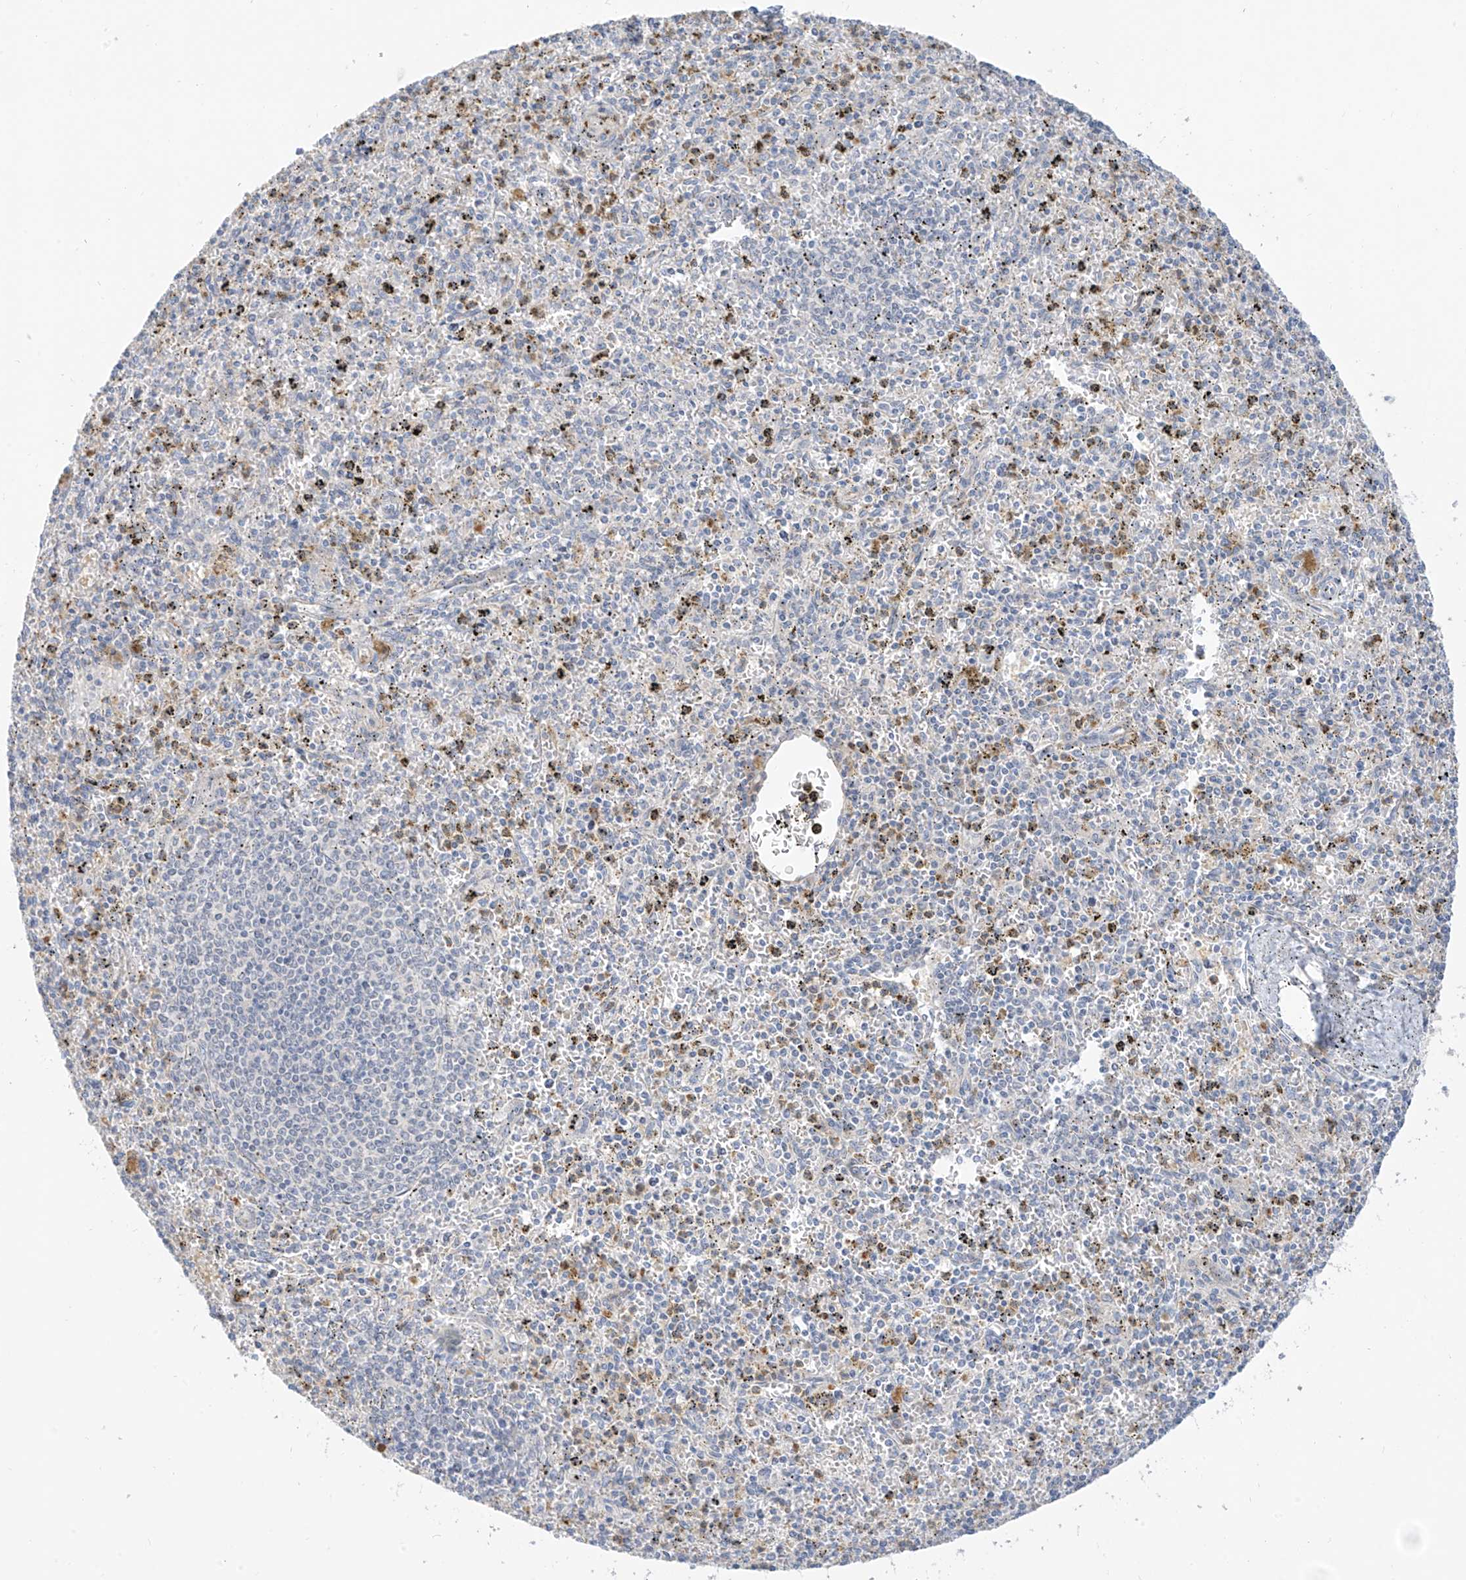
{"staining": {"intensity": "moderate", "quantity": "<25%", "location": "cytoplasmic/membranous"}, "tissue": "spleen", "cell_type": "Cells in red pulp", "image_type": "normal", "snomed": [{"axis": "morphology", "description": "Normal tissue, NOS"}, {"axis": "topography", "description": "Spleen"}], "caption": "The photomicrograph demonstrates staining of benign spleen, revealing moderate cytoplasmic/membranous protein expression (brown color) within cells in red pulp.", "gene": "C2orf42", "patient": {"sex": "male", "age": 72}}